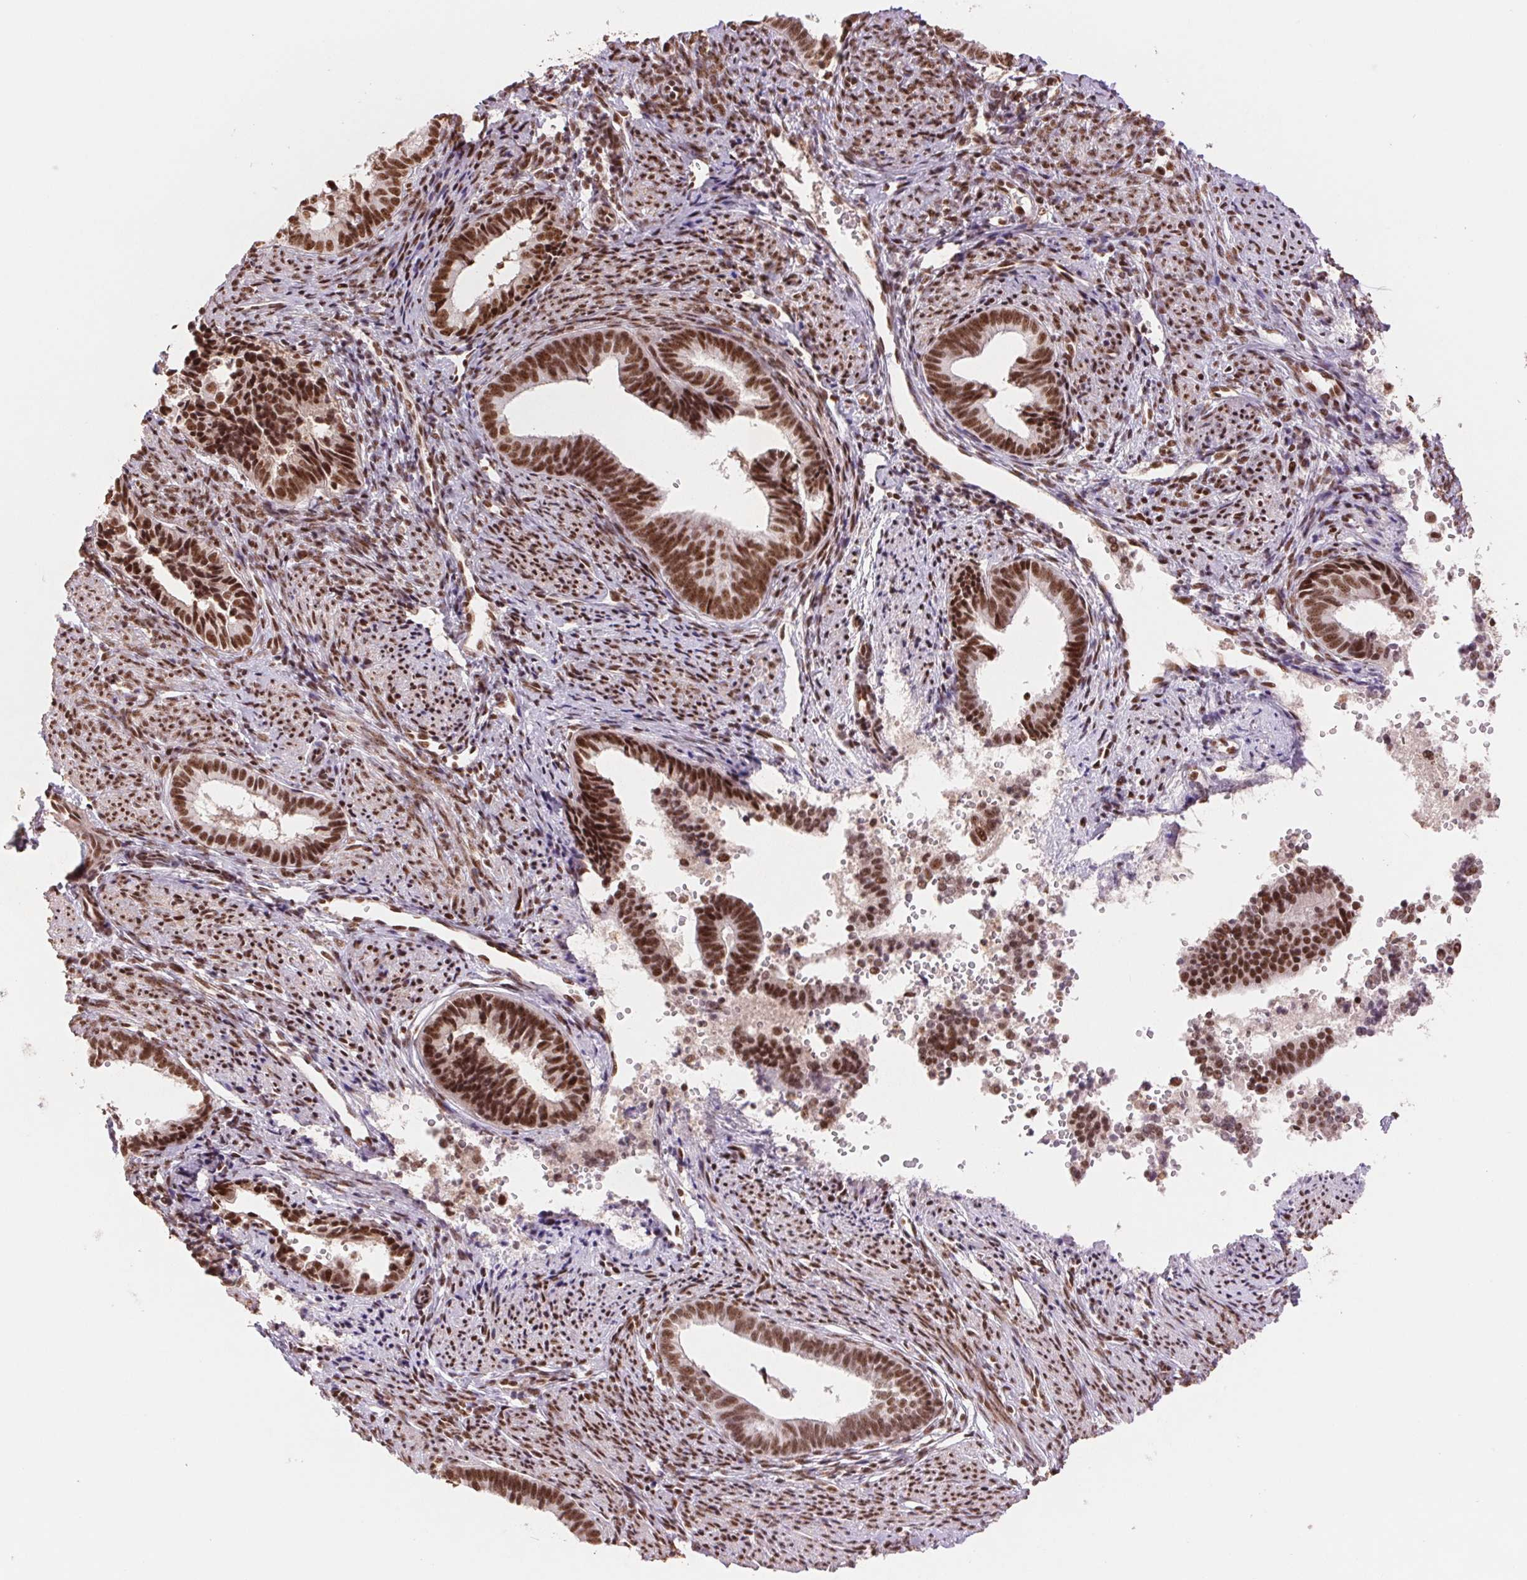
{"staining": {"intensity": "moderate", "quantity": ">75%", "location": "nuclear"}, "tissue": "endometrial cancer", "cell_type": "Tumor cells", "image_type": "cancer", "snomed": [{"axis": "morphology", "description": "Adenocarcinoma, NOS"}, {"axis": "topography", "description": "Endometrium"}], "caption": "Immunohistochemical staining of human endometrial adenocarcinoma shows moderate nuclear protein positivity in approximately >75% of tumor cells.", "gene": "SREK1", "patient": {"sex": "female", "age": 75}}